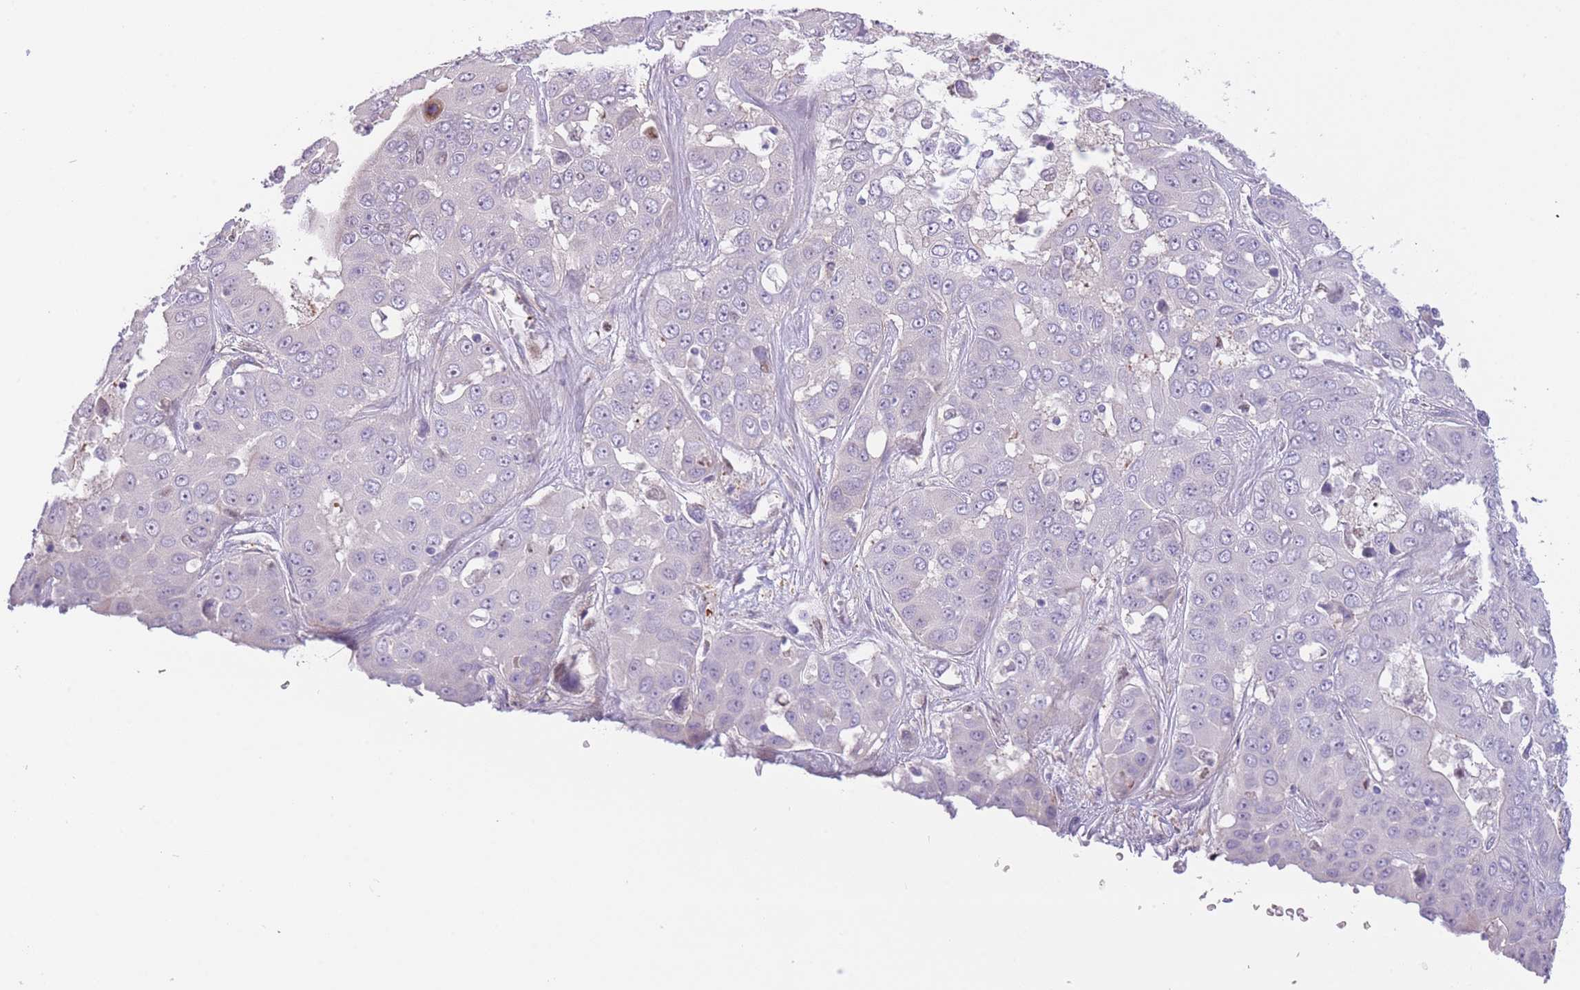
{"staining": {"intensity": "negative", "quantity": "none", "location": "none"}, "tissue": "liver cancer", "cell_type": "Tumor cells", "image_type": "cancer", "snomed": [{"axis": "morphology", "description": "Cholangiocarcinoma"}, {"axis": "topography", "description": "Liver"}], "caption": "Immunohistochemistry (IHC) photomicrograph of human liver cancer stained for a protein (brown), which reveals no staining in tumor cells.", "gene": "IMPG1", "patient": {"sex": "female", "age": 52}}